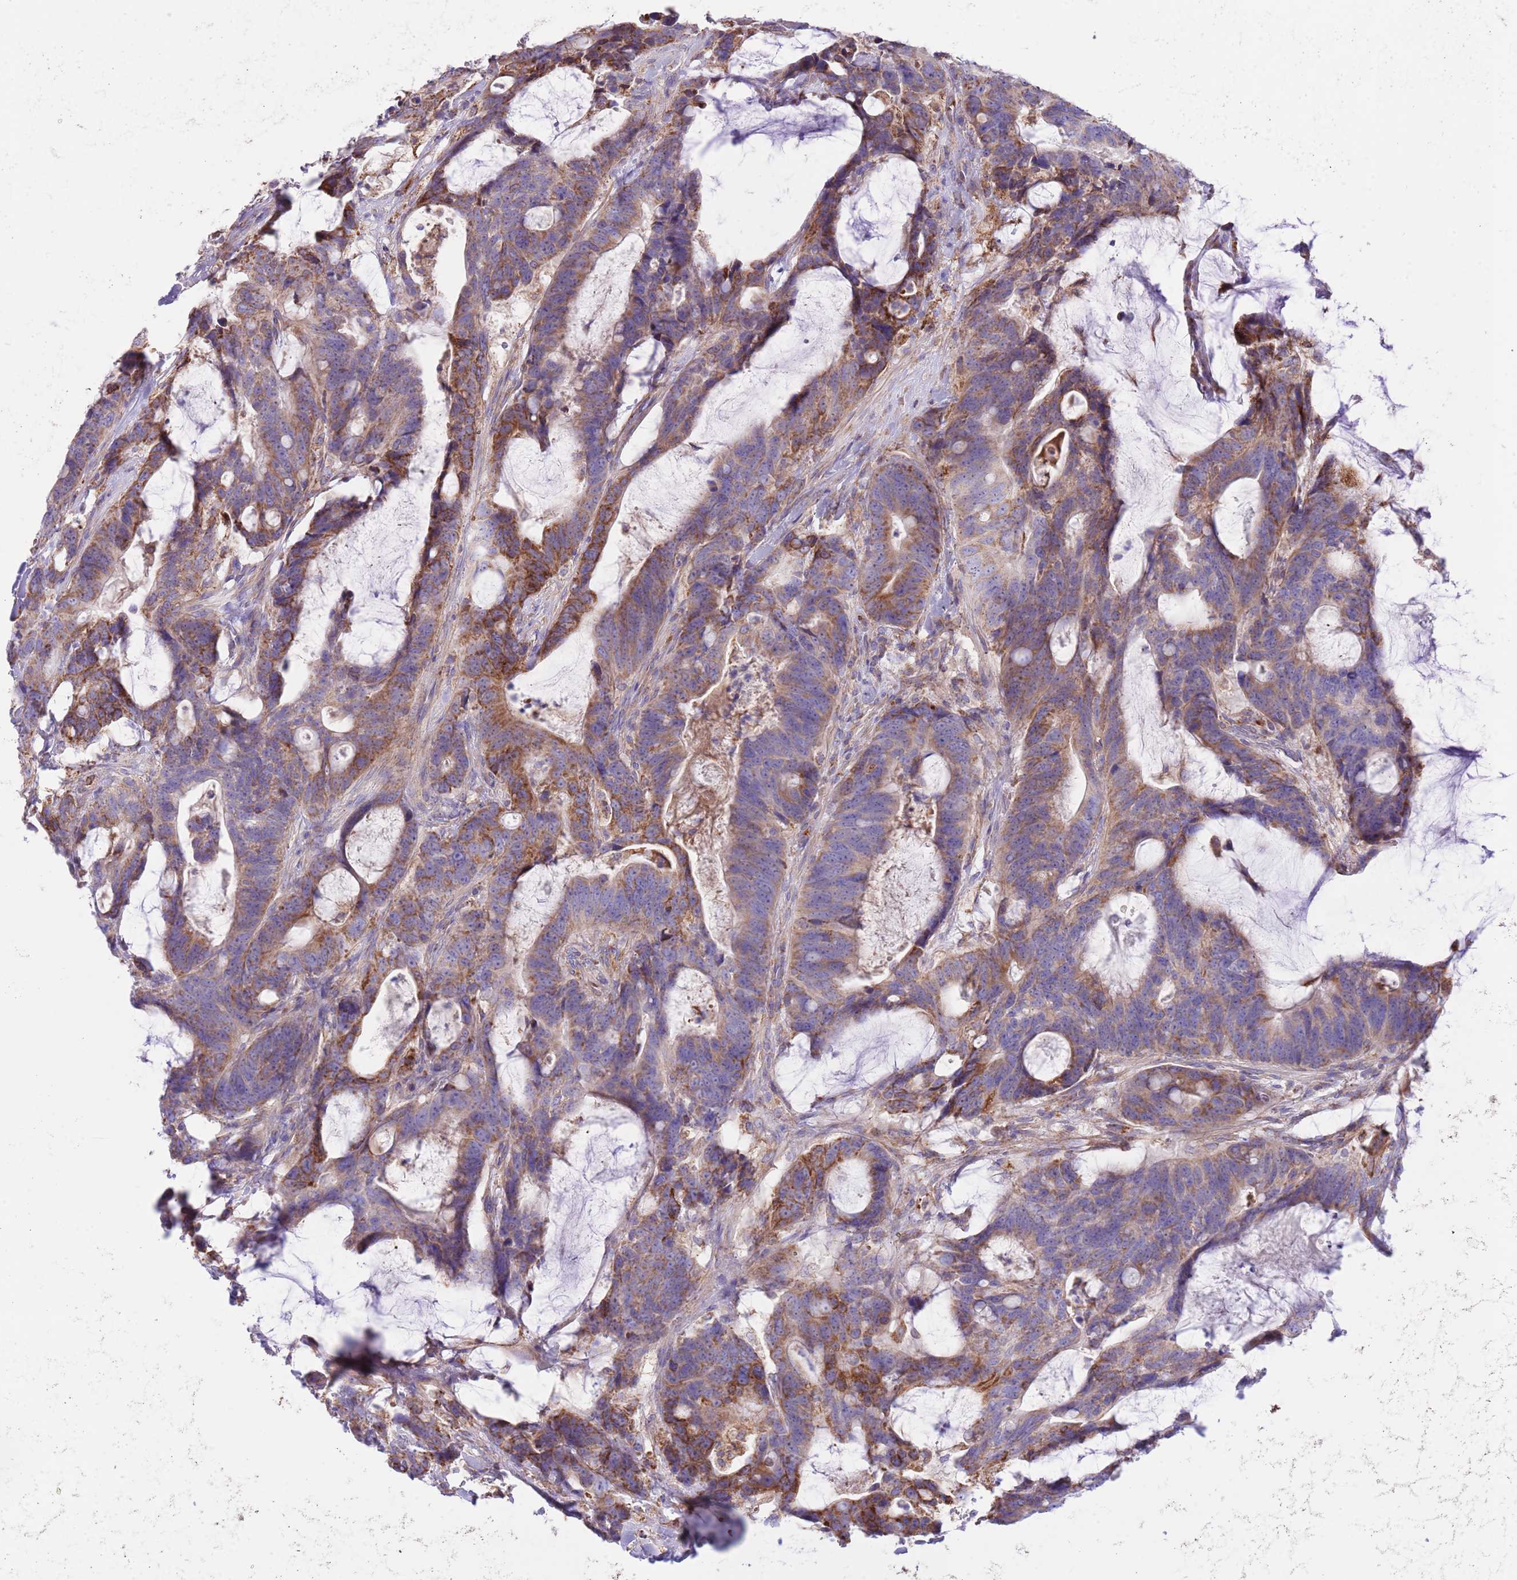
{"staining": {"intensity": "moderate", "quantity": ">75%", "location": "cytoplasmic/membranous"}, "tissue": "colorectal cancer", "cell_type": "Tumor cells", "image_type": "cancer", "snomed": [{"axis": "morphology", "description": "Adenocarcinoma, NOS"}, {"axis": "topography", "description": "Colon"}], "caption": "A micrograph showing moderate cytoplasmic/membranous positivity in about >75% of tumor cells in colorectal cancer, as visualized by brown immunohistochemical staining.", "gene": "SS18L2", "patient": {"sex": "female", "age": 82}}